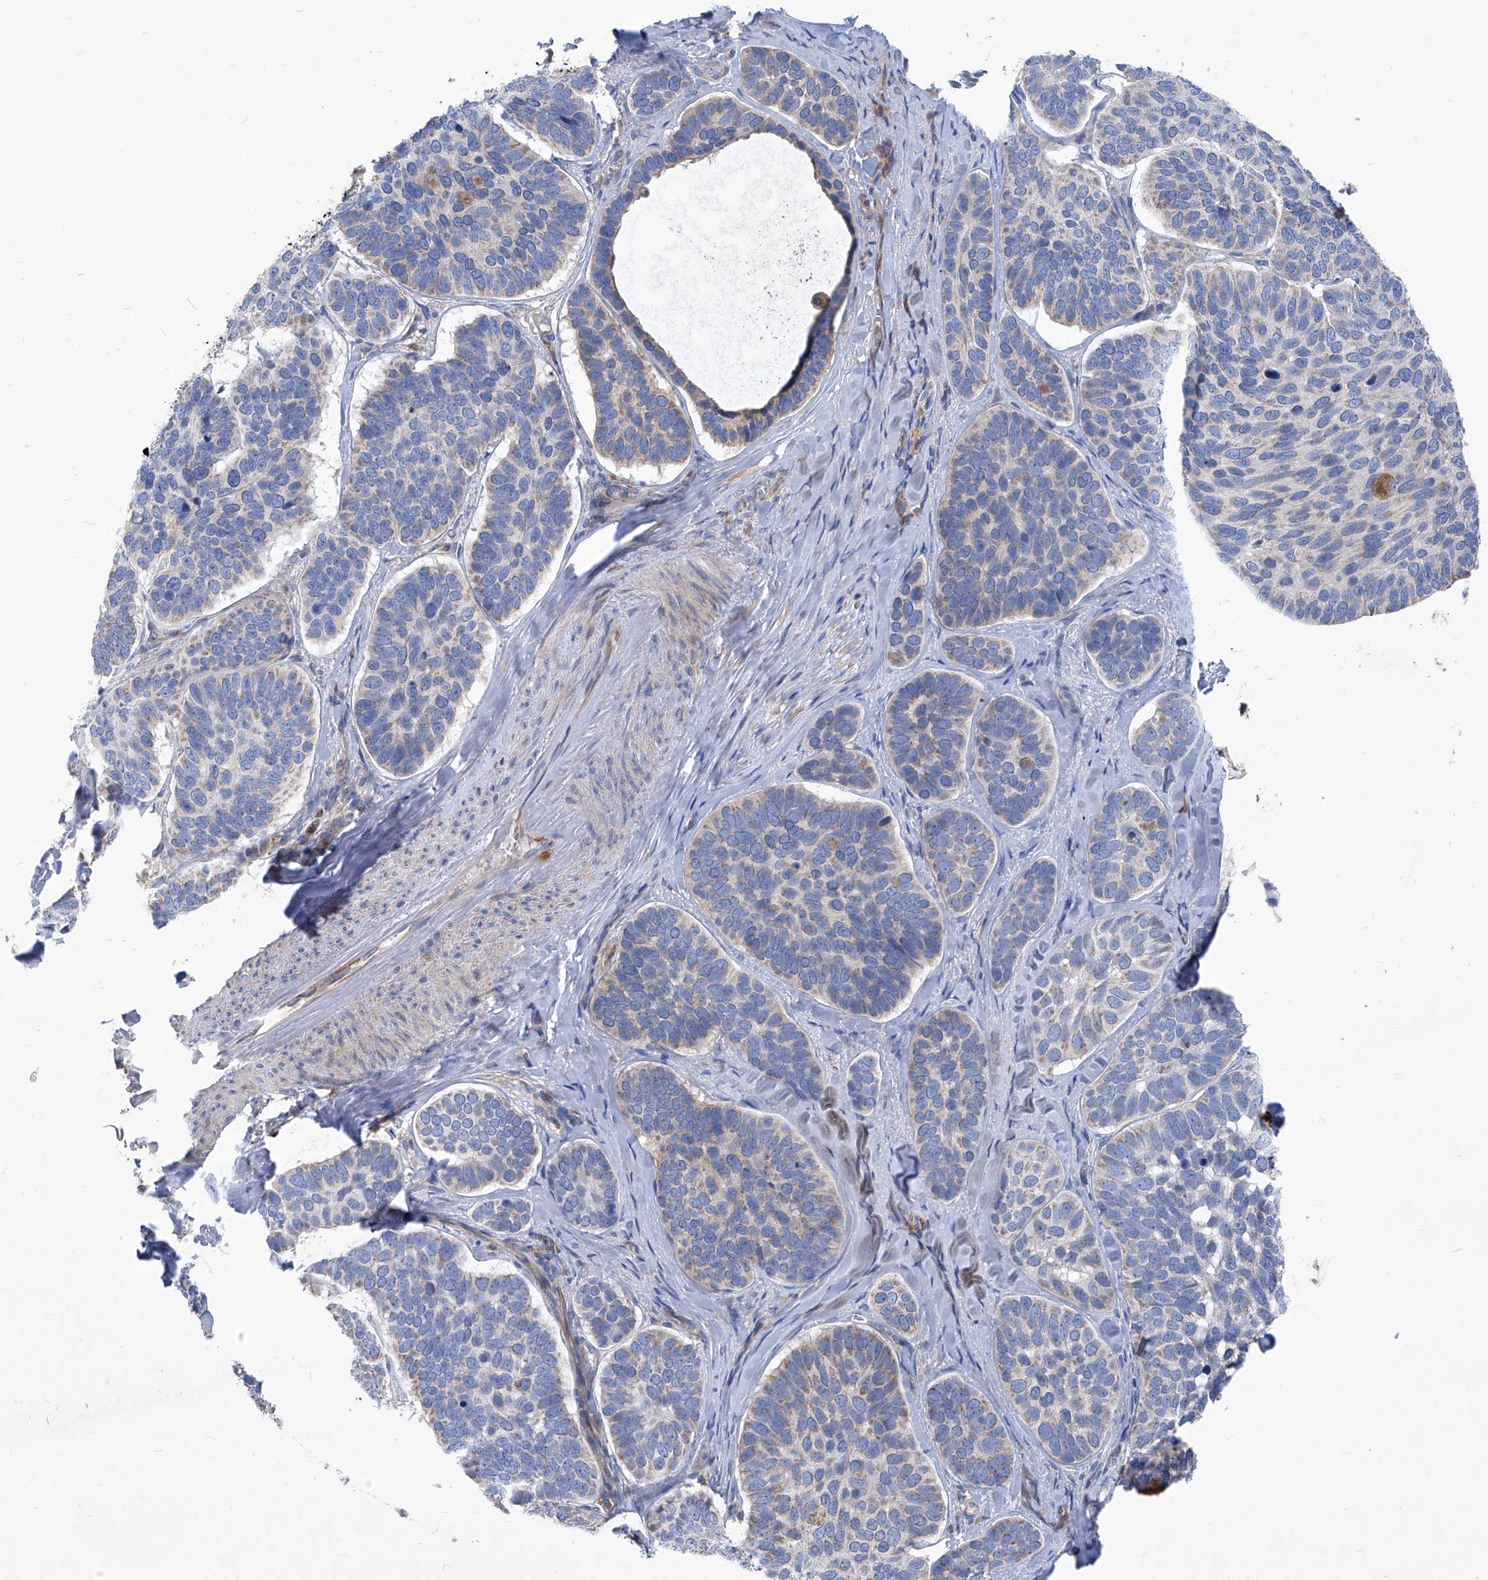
{"staining": {"intensity": "weak", "quantity": "<25%", "location": "cytoplasmic/membranous"}, "tissue": "skin cancer", "cell_type": "Tumor cells", "image_type": "cancer", "snomed": [{"axis": "morphology", "description": "Basal cell carcinoma"}, {"axis": "topography", "description": "Skin"}], "caption": "Human skin cancer (basal cell carcinoma) stained for a protein using IHC exhibits no expression in tumor cells.", "gene": "EPHA8", "patient": {"sex": "male", "age": 62}}